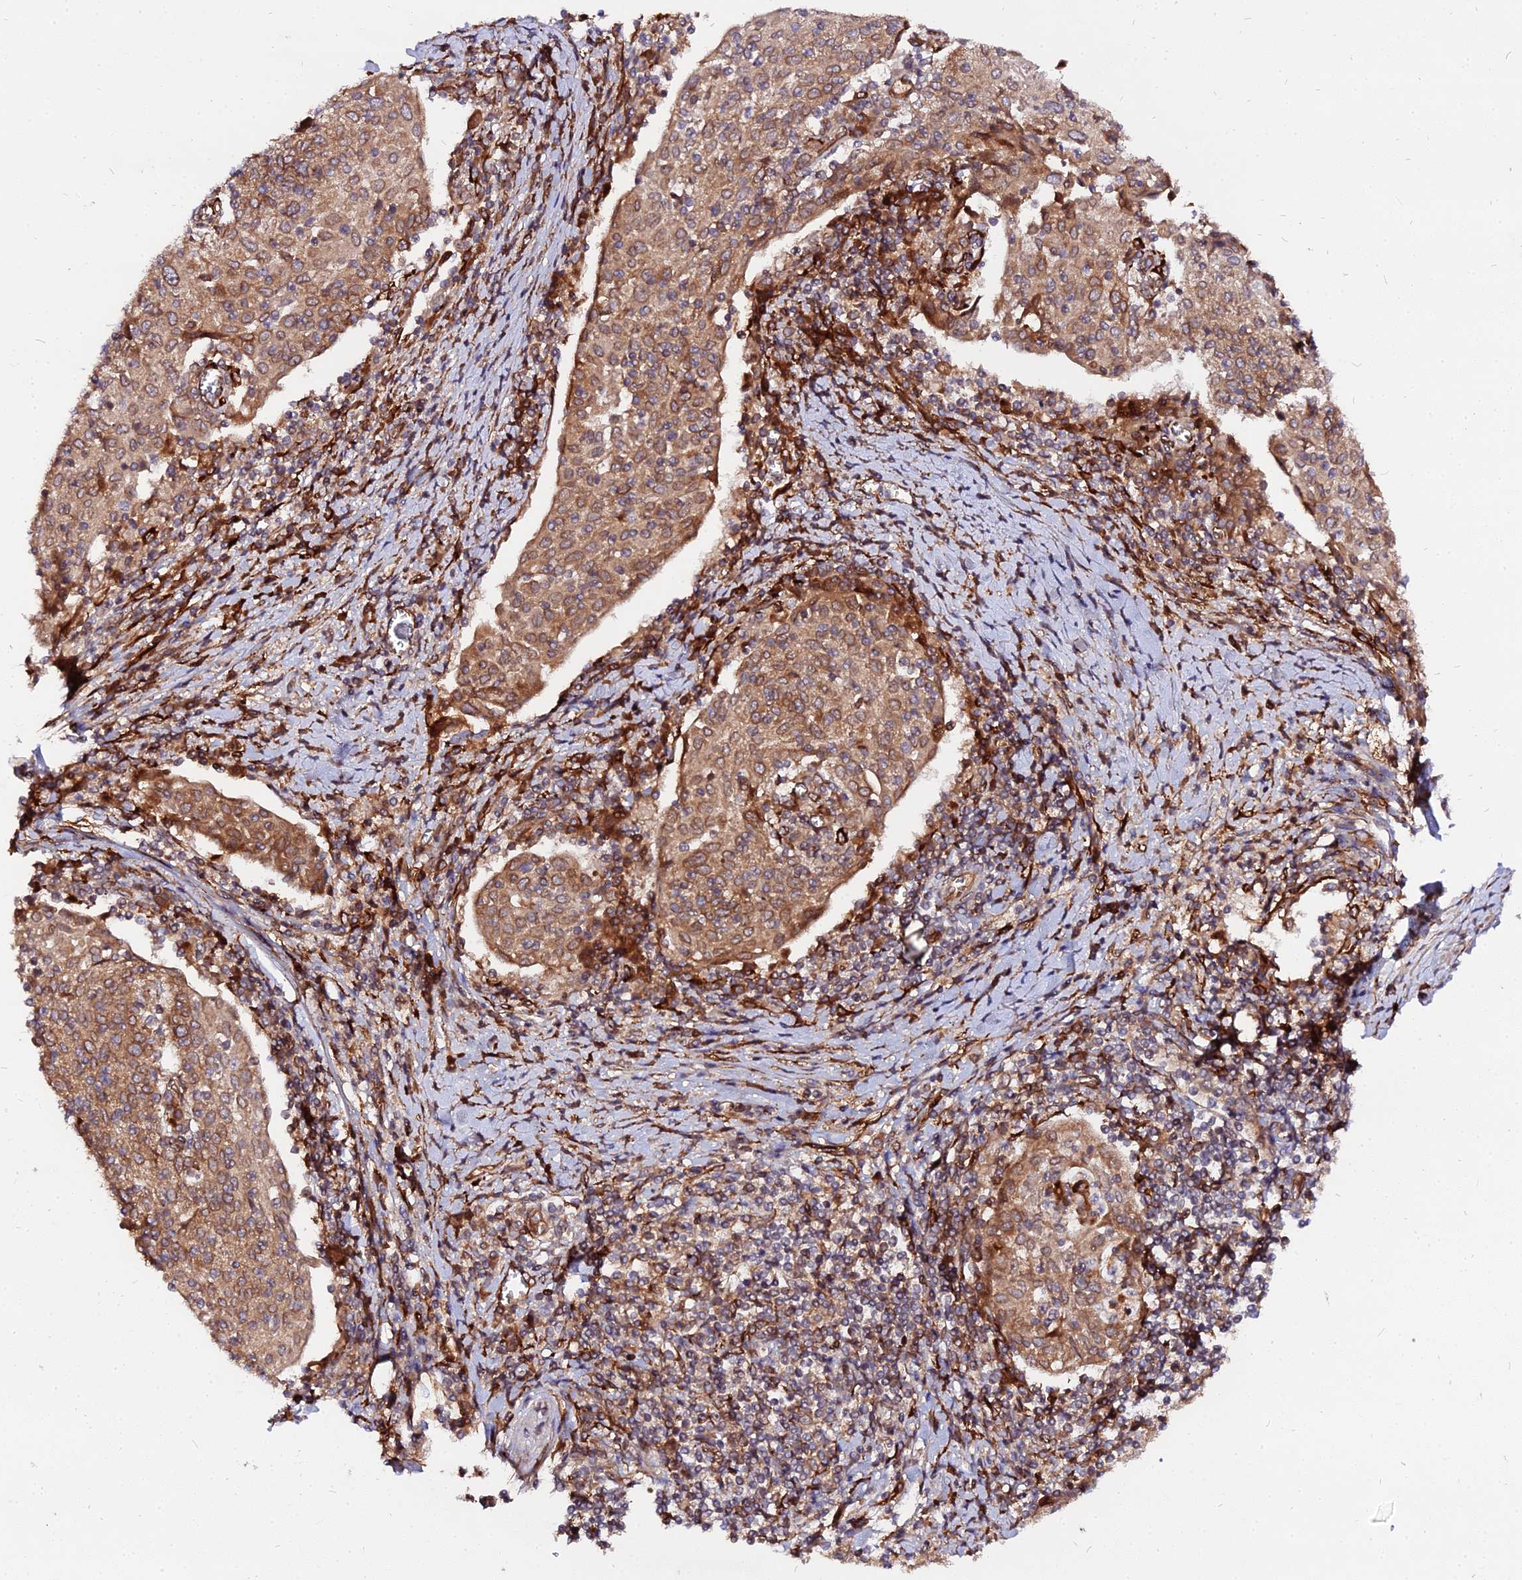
{"staining": {"intensity": "moderate", "quantity": ">75%", "location": "cytoplasmic/membranous"}, "tissue": "cervical cancer", "cell_type": "Tumor cells", "image_type": "cancer", "snomed": [{"axis": "morphology", "description": "Squamous cell carcinoma, NOS"}, {"axis": "topography", "description": "Cervix"}], "caption": "Tumor cells show medium levels of moderate cytoplasmic/membranous staining in about >75% of cells in squamous cell carcinoma (cervical). The staining was performed using DAB to visualize the protein expression in brown, while the nuclei were stained in blue with hematoxylin (Magnification: 20x).", "gene": "PDE4D", "patient": {"sex": "female", "age": 52}}